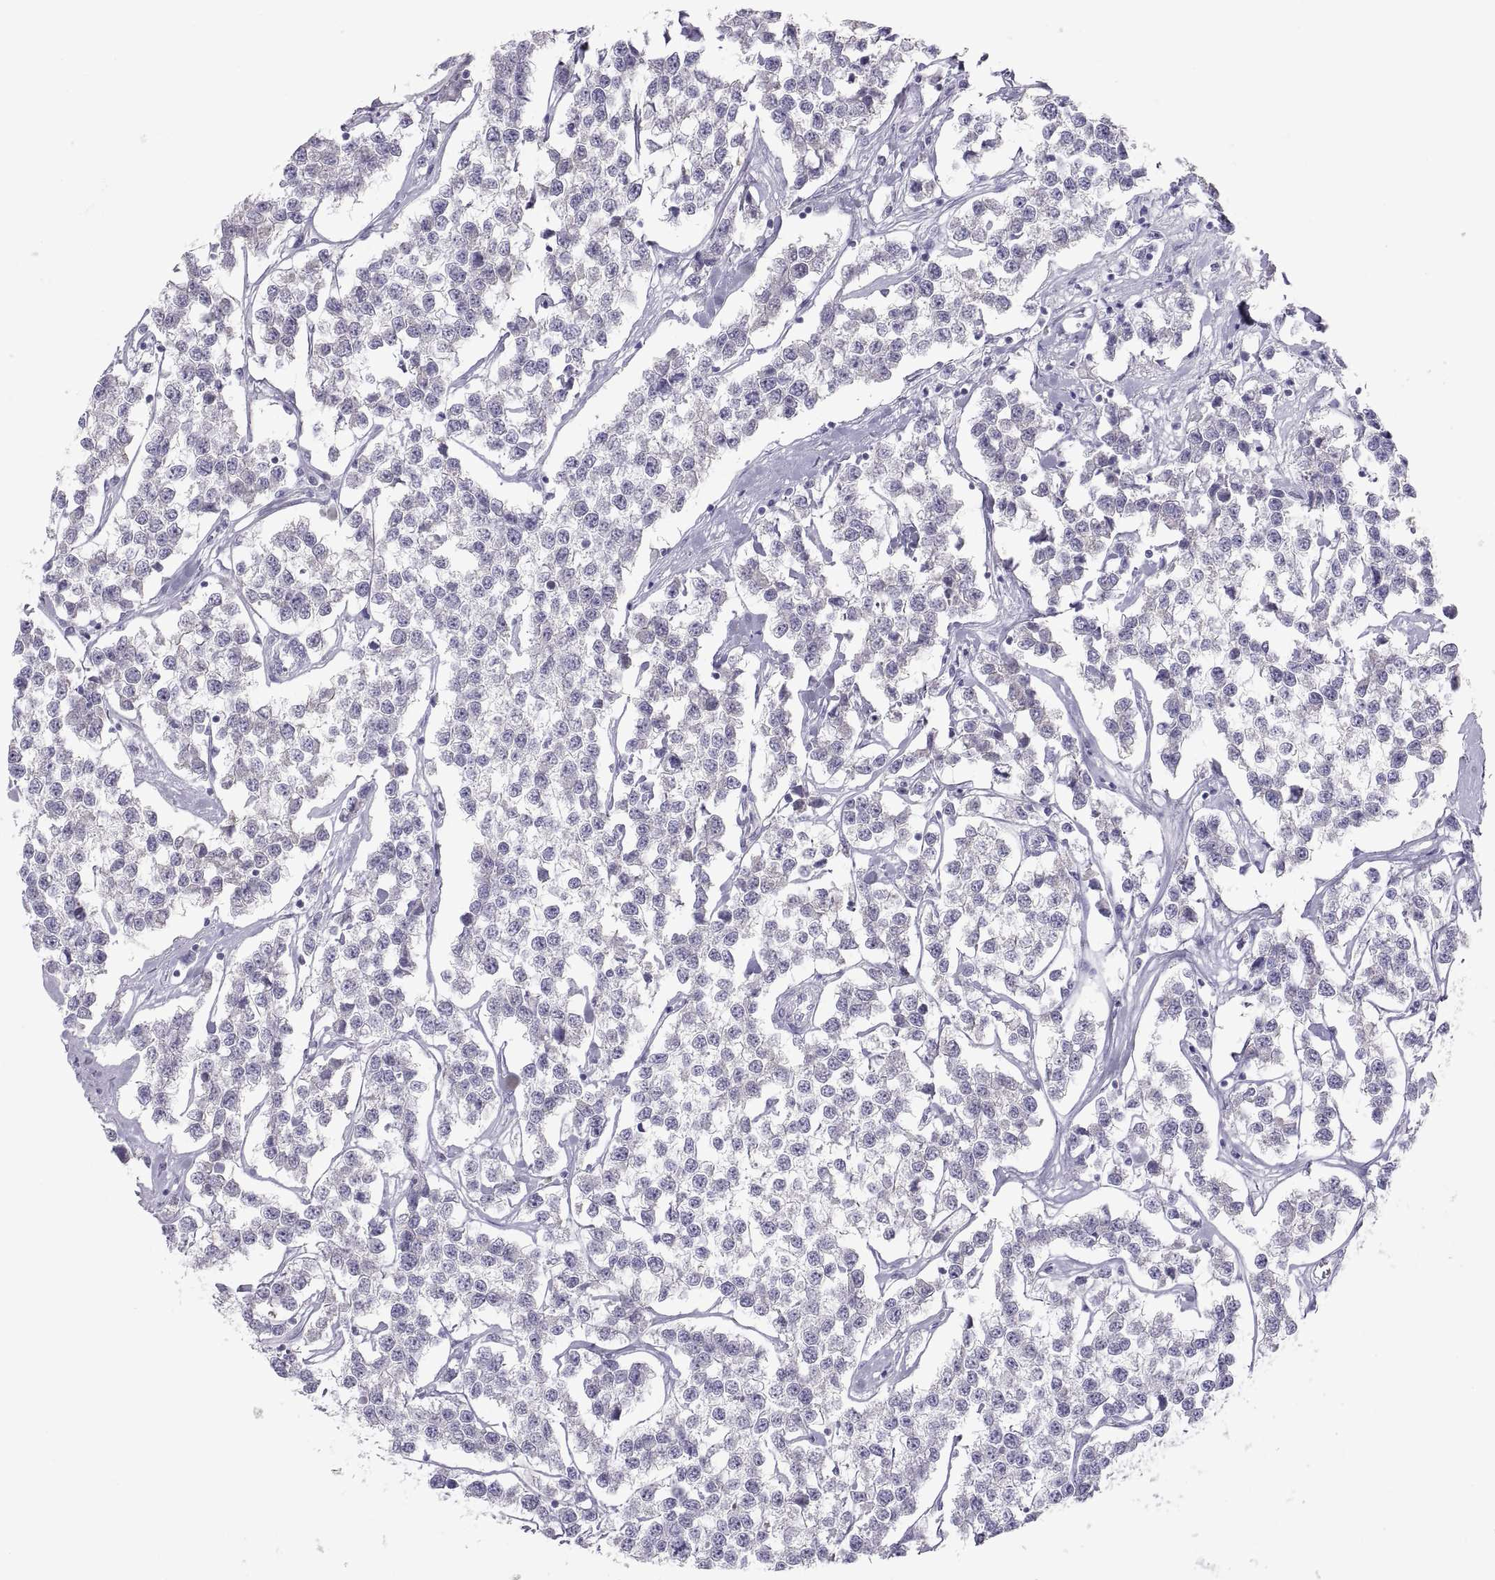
{"staining": {"intensity": "negative", "quantity": "none", "location": "none"}, "tissue": "testis cancer", "cell_type": "Tumor cells", "image_type": "cancer", "snomed": [{"axis": "morphology", "description": "Seminoma, NOS"}, {"axis": "topography", "description": "Testis"}], "caption": "High magnification brightfield microscopy of testis seminoma stained with DAB (3,3'-diaminobenzidine) (brown) and counterstained with hematoxylin (blue): tumor cells show no significant expression.", "gene": "MAGEB2", "patient": {"sex": "male", "age": 59}}